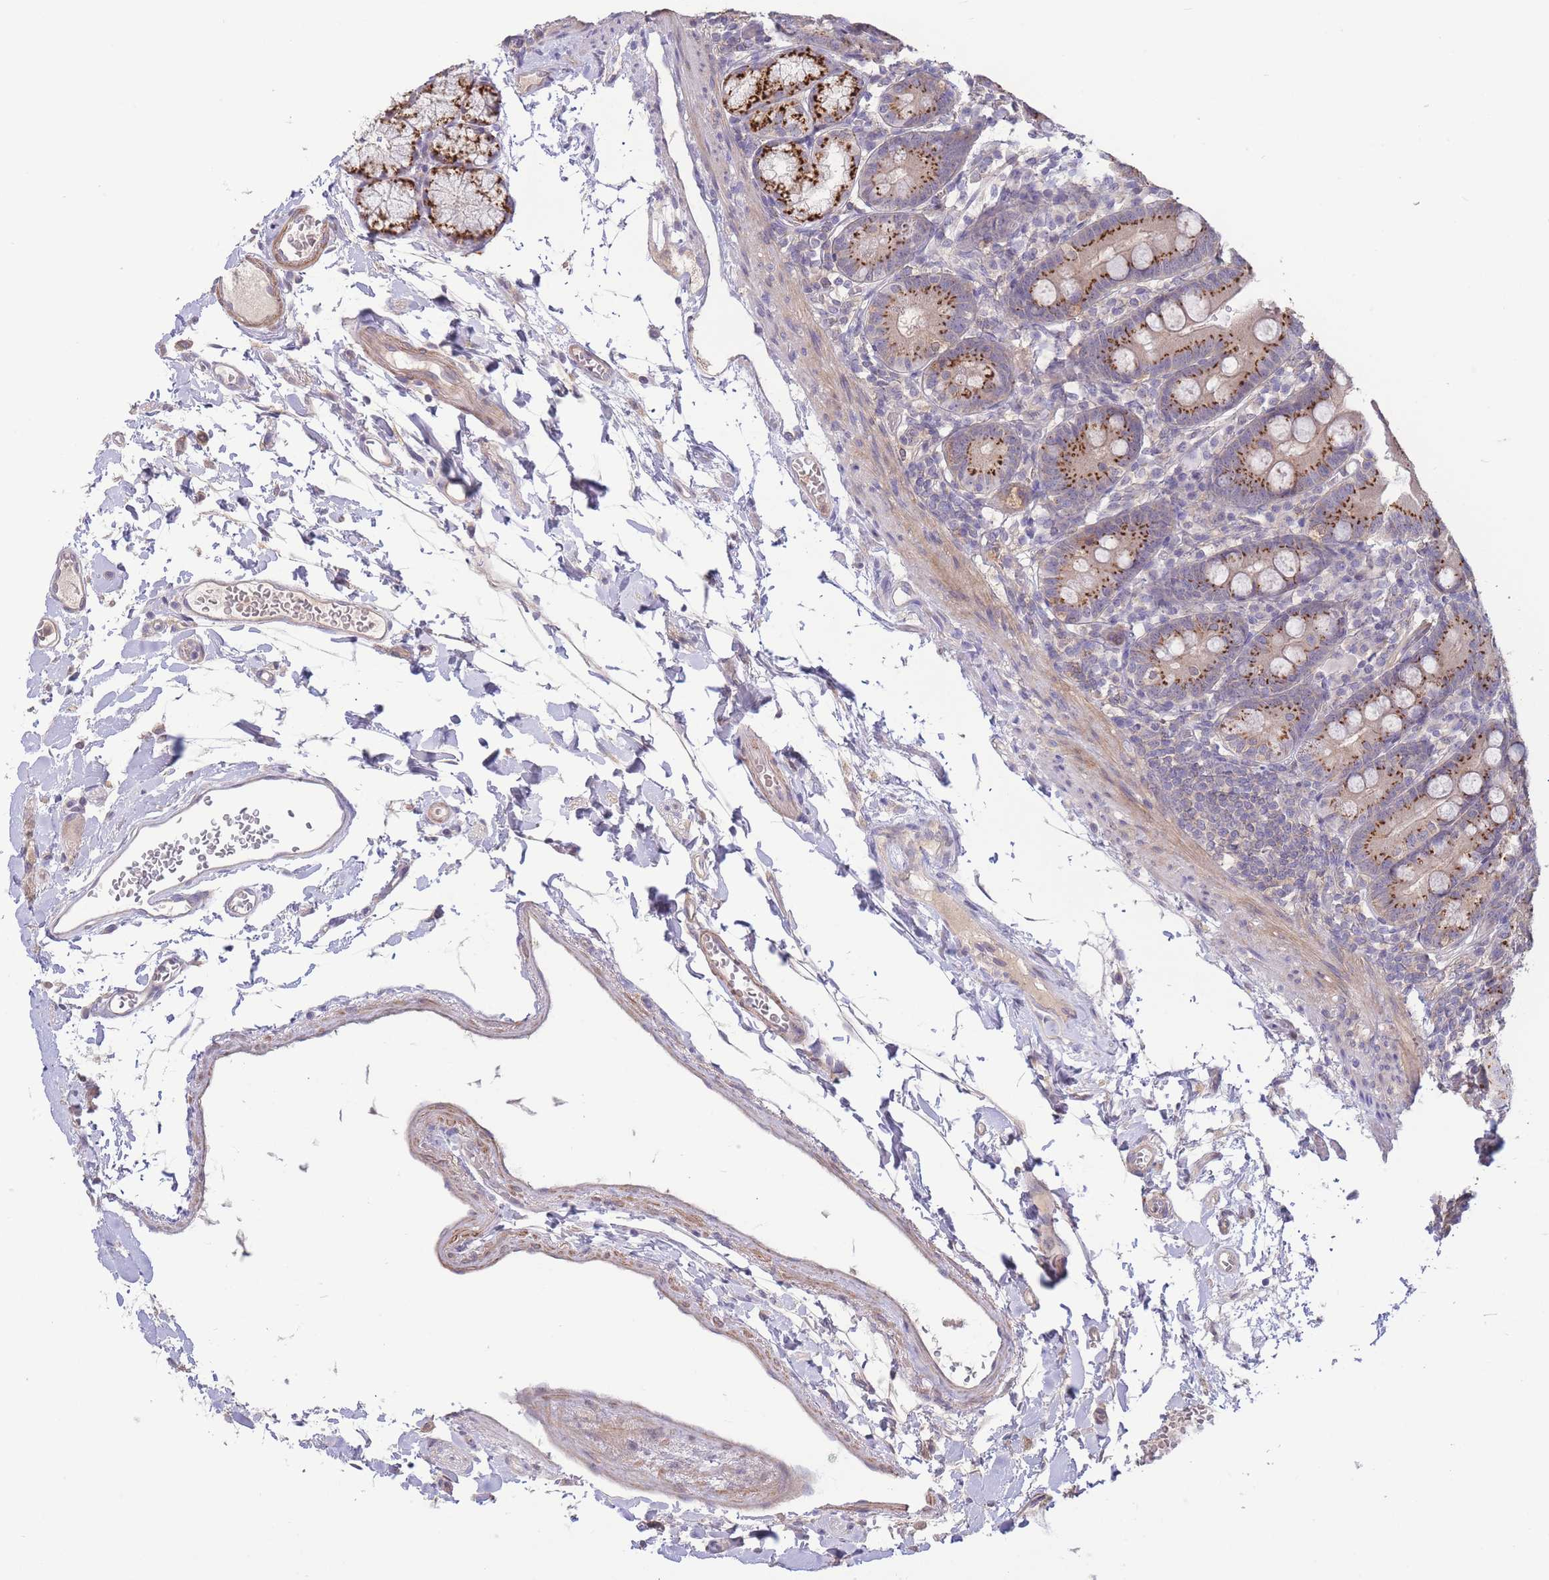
{"staining": {"intensity": "strong", "quantity": ">75%", "location": "cytoplasmic/membranous"}, "tissue": "duodenum", "cell_type": "Glandular cells", "image_type": "normal", "snomed": [{"axis": "morphology", "description": "Normal tissue, NOS"}, {"axis": "topography", "description": "Duodenum"}], "caption": "Strong cytoplasmic/membranous positivity for a protein is appreciated in approximately >75% of glandular cells of normal duodenum using immunohistochemistry (IHC).", "gene": "ZNF304", "patient": {"sex": "female", "age": 67}}